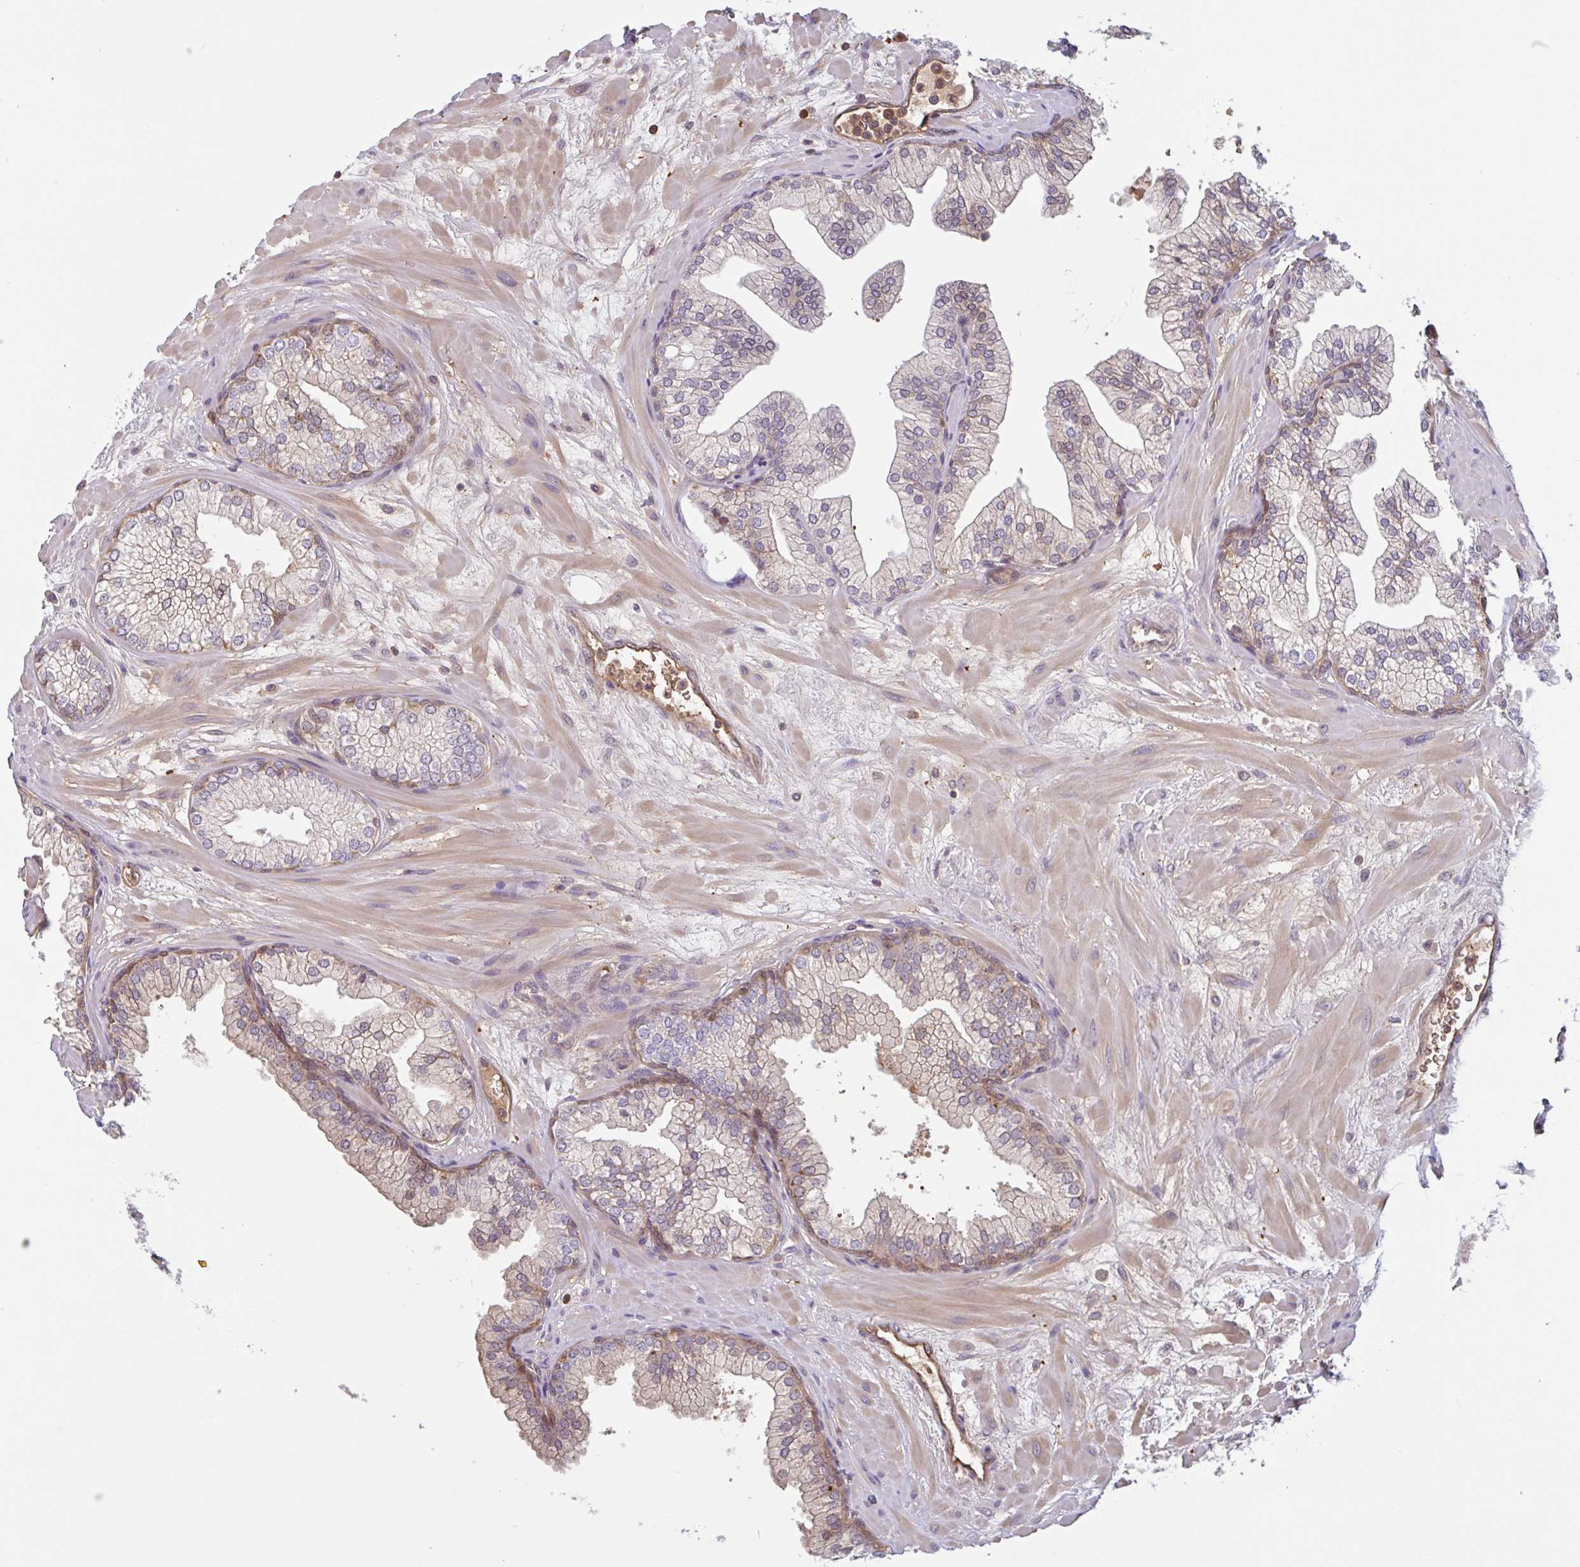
{"staining": {"intensity": "moderate", "quantity": "25%-75%", "location": "cytoplasmic/membranous"}, "tissue": "prostate", "cell_type": "Glandular cells", "image_type": "normal", "snomed": [{"axis": "morphology", "description": "Normal tissue, NOS"}, {"axis": "topography", "description": "Prostate"}, {"axis": "topography", "description": "Peripheral nerve tissue"}], "caption": "Glandular cells reveal moderate cytoplasmic/membranous positivity in about 25%-75% of cells in normal prostate.", "gene": "OTOP2", "patient": {"sex": "male", "age": 61}}